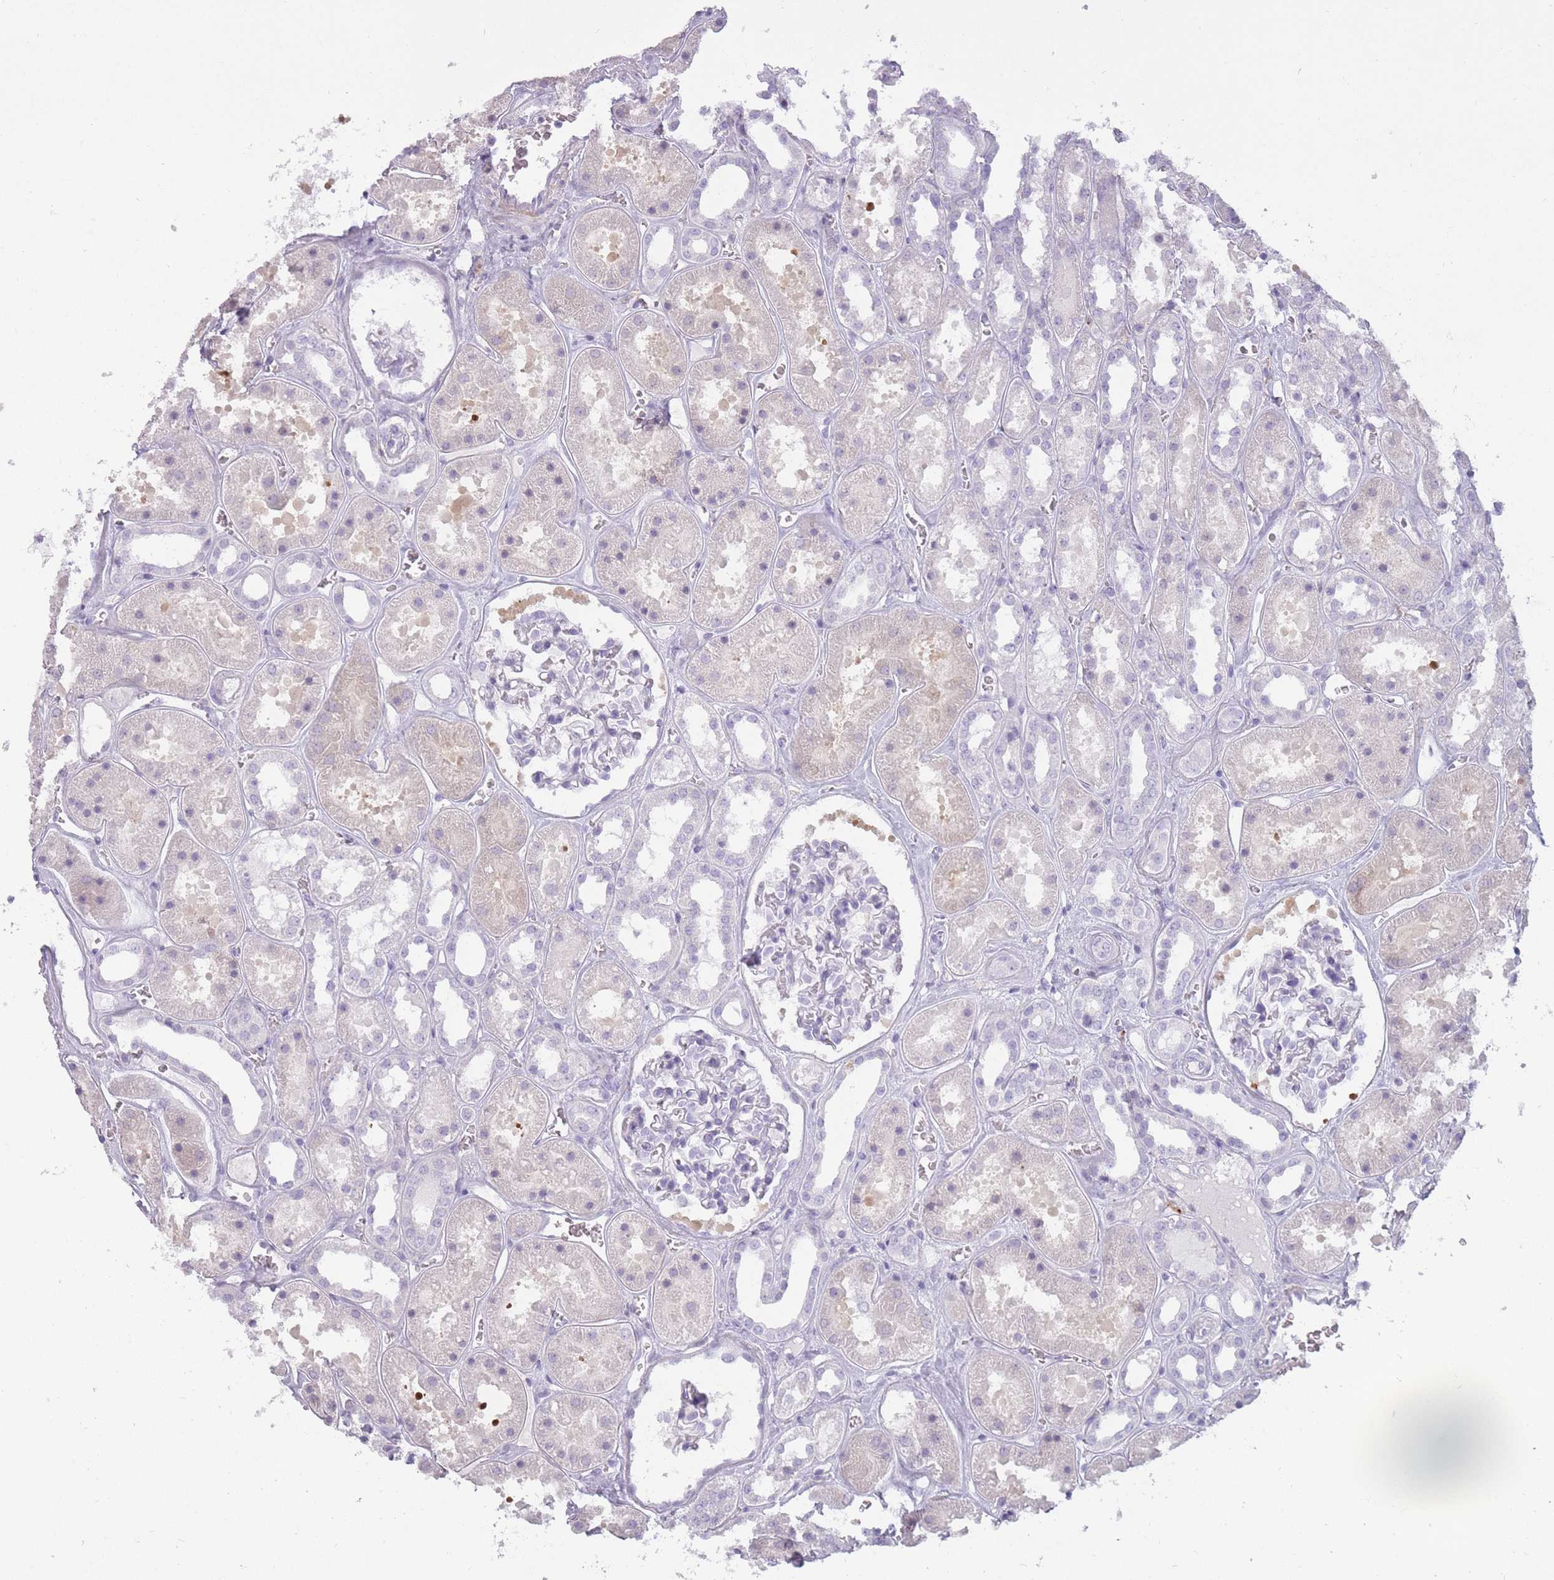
{"staining": {"intensity": "negative", "quantity": "none", "location": "none"}, "tissue": "kidney", "cell_type": "Cells in glomeruli", "image_type": "normal", "snomed": [{"axis": "morphology", "description": "Normal tissue, NOS"}, {"axis": "topography", "description": "Kidney"}], "caption": "Immunohistochemistry photomicrograph of benign human kidney stained for a protein (brown), which displays no staining in cells in glomeruli.", "gene": "LGALS9B", "patient": {"sex": "female", "age": 41}}